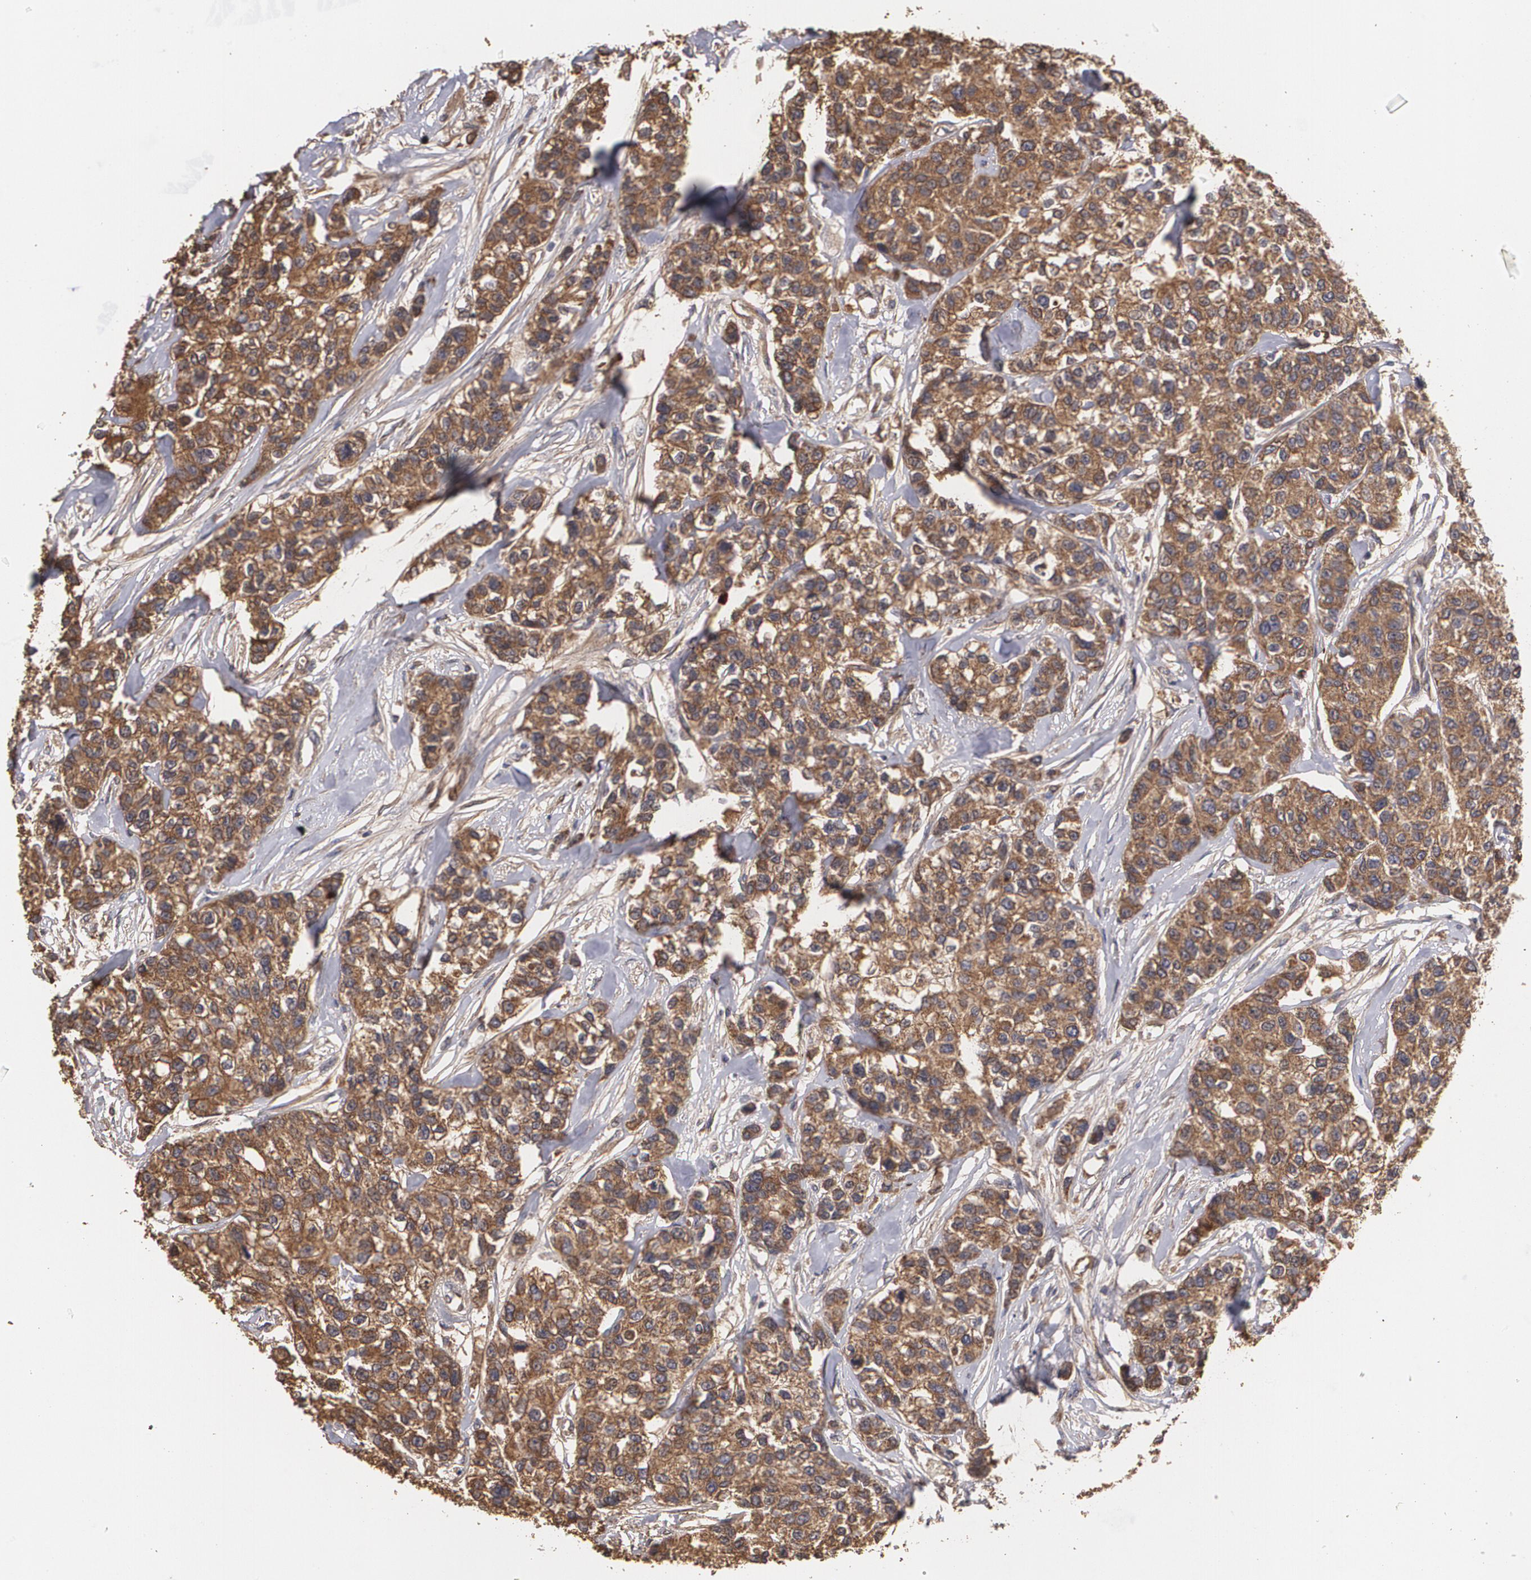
{"staining": {"intensity": "moderate", "quantity": ">75%", "location": "cytoplasmic/membranous"}, "tissue": "breast cancer", "cell_type": "Tumor cells", "image_type": "cancer", "snomed": [{"axis": "morphology", "description": "Duct carcinoma"}, {"axis": "topography", "description": "Breast"}], "caption": "Breast invasive ductal carcinoma stained with DAB IHC demonstrates medium levels of moderate cytoplasmic/membranous positivity in about >75% of tumor cells.", "gene": "PON1", "patient": {"sex": "female", "age": 51}}